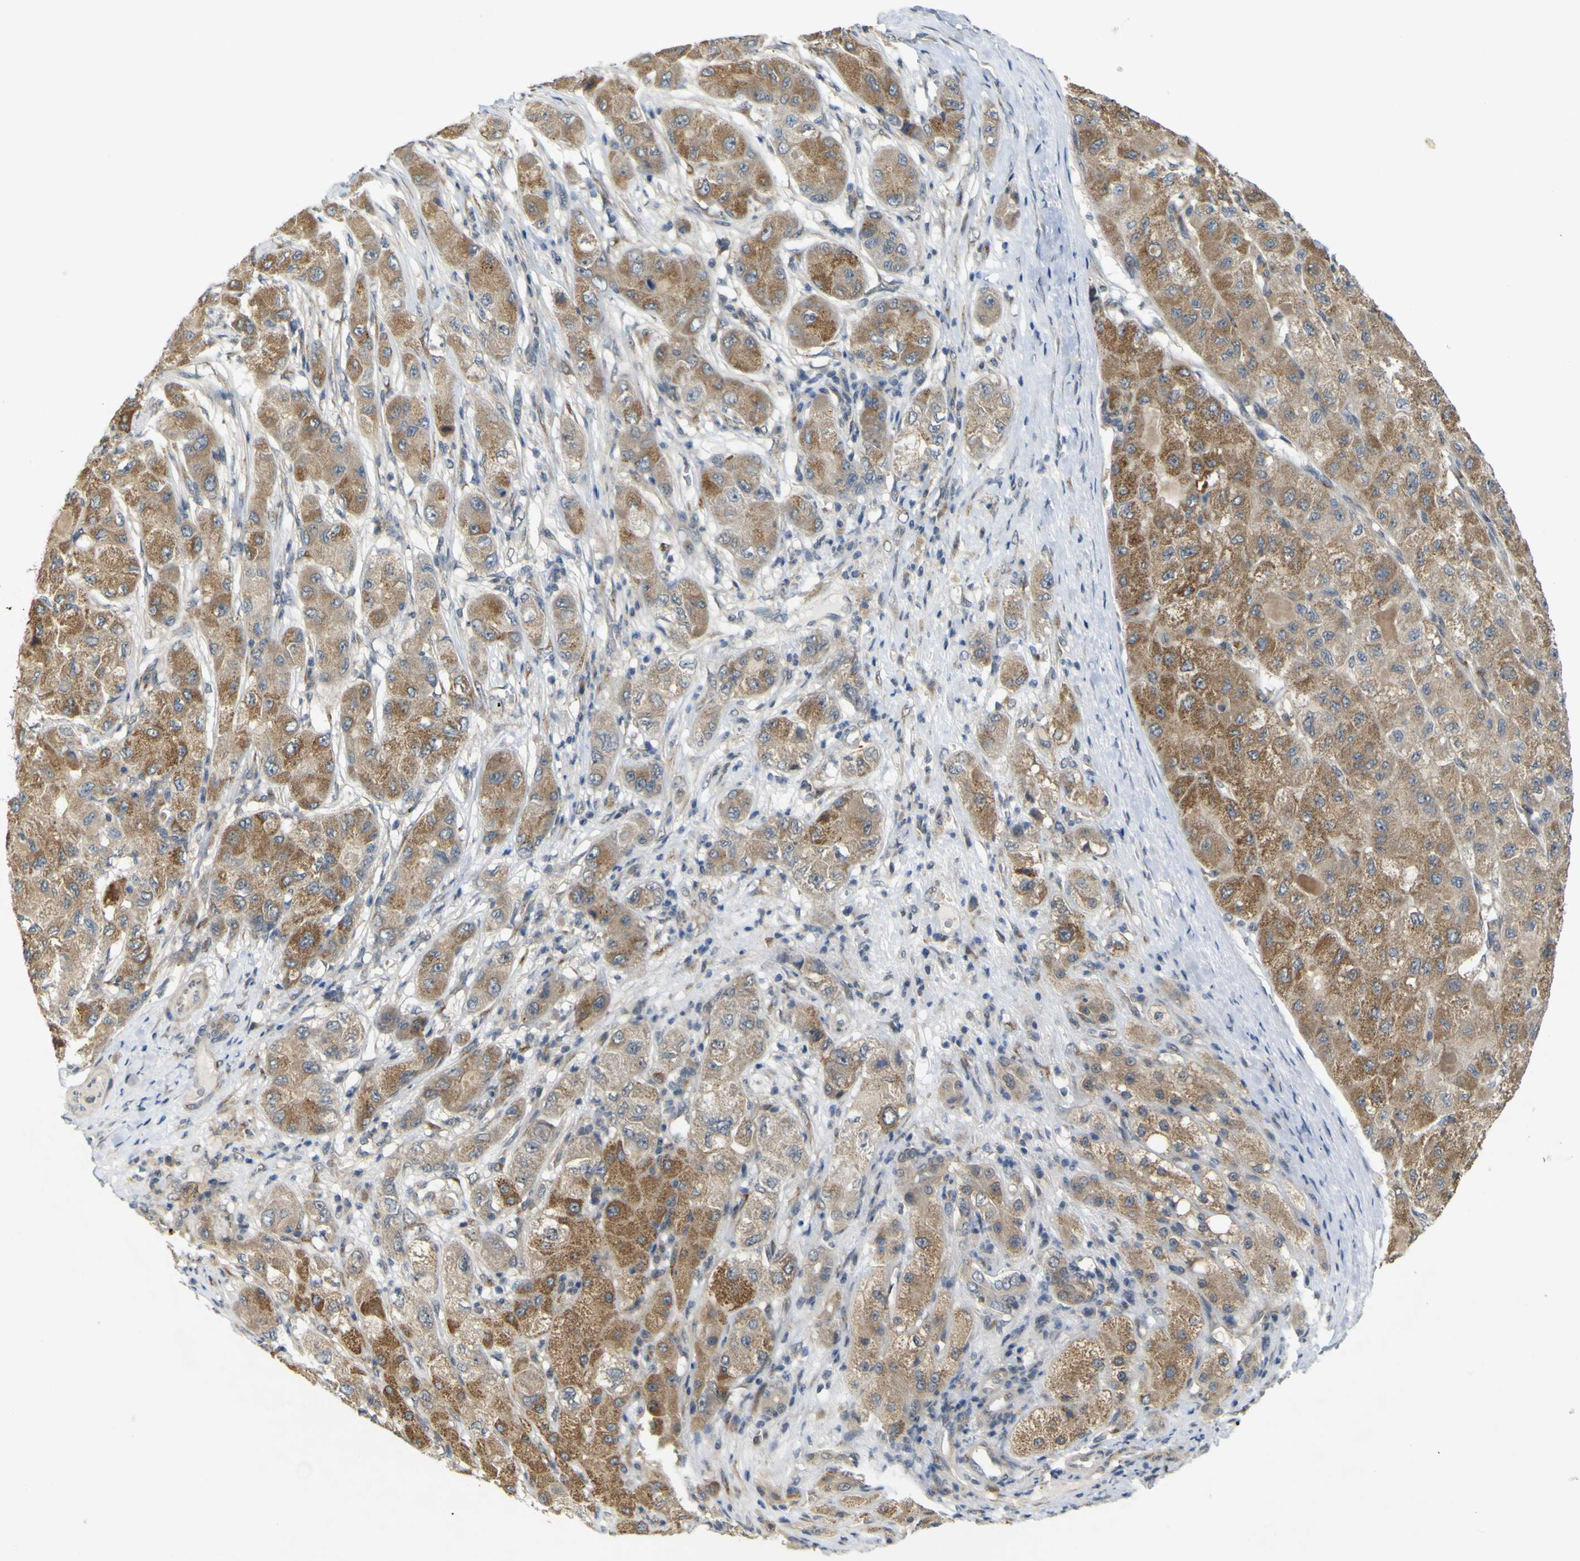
{"staining": {"intensity": "moderate", "quantity": ">75%", "location": "cytoplasmic/membranous"}, "tissue": "liver cancer", "cell_type": "Tumor cells", "image_type": "cancer", "snomed": [{"axis": "morphology", "description": "Carcinoma, Hepatocellular, NOS"}, {"axis": "topography", "description": "Liver"}], "caption": "About >75% of tumor cells in hepatocellular carcinoma (liver) exhibit moderate cytoplasmic/membranous protein positivity as visualized by brown immunohistochemical staining.", "gene": "IGF2R", "patient": {"sex": "male", "age": 80}}